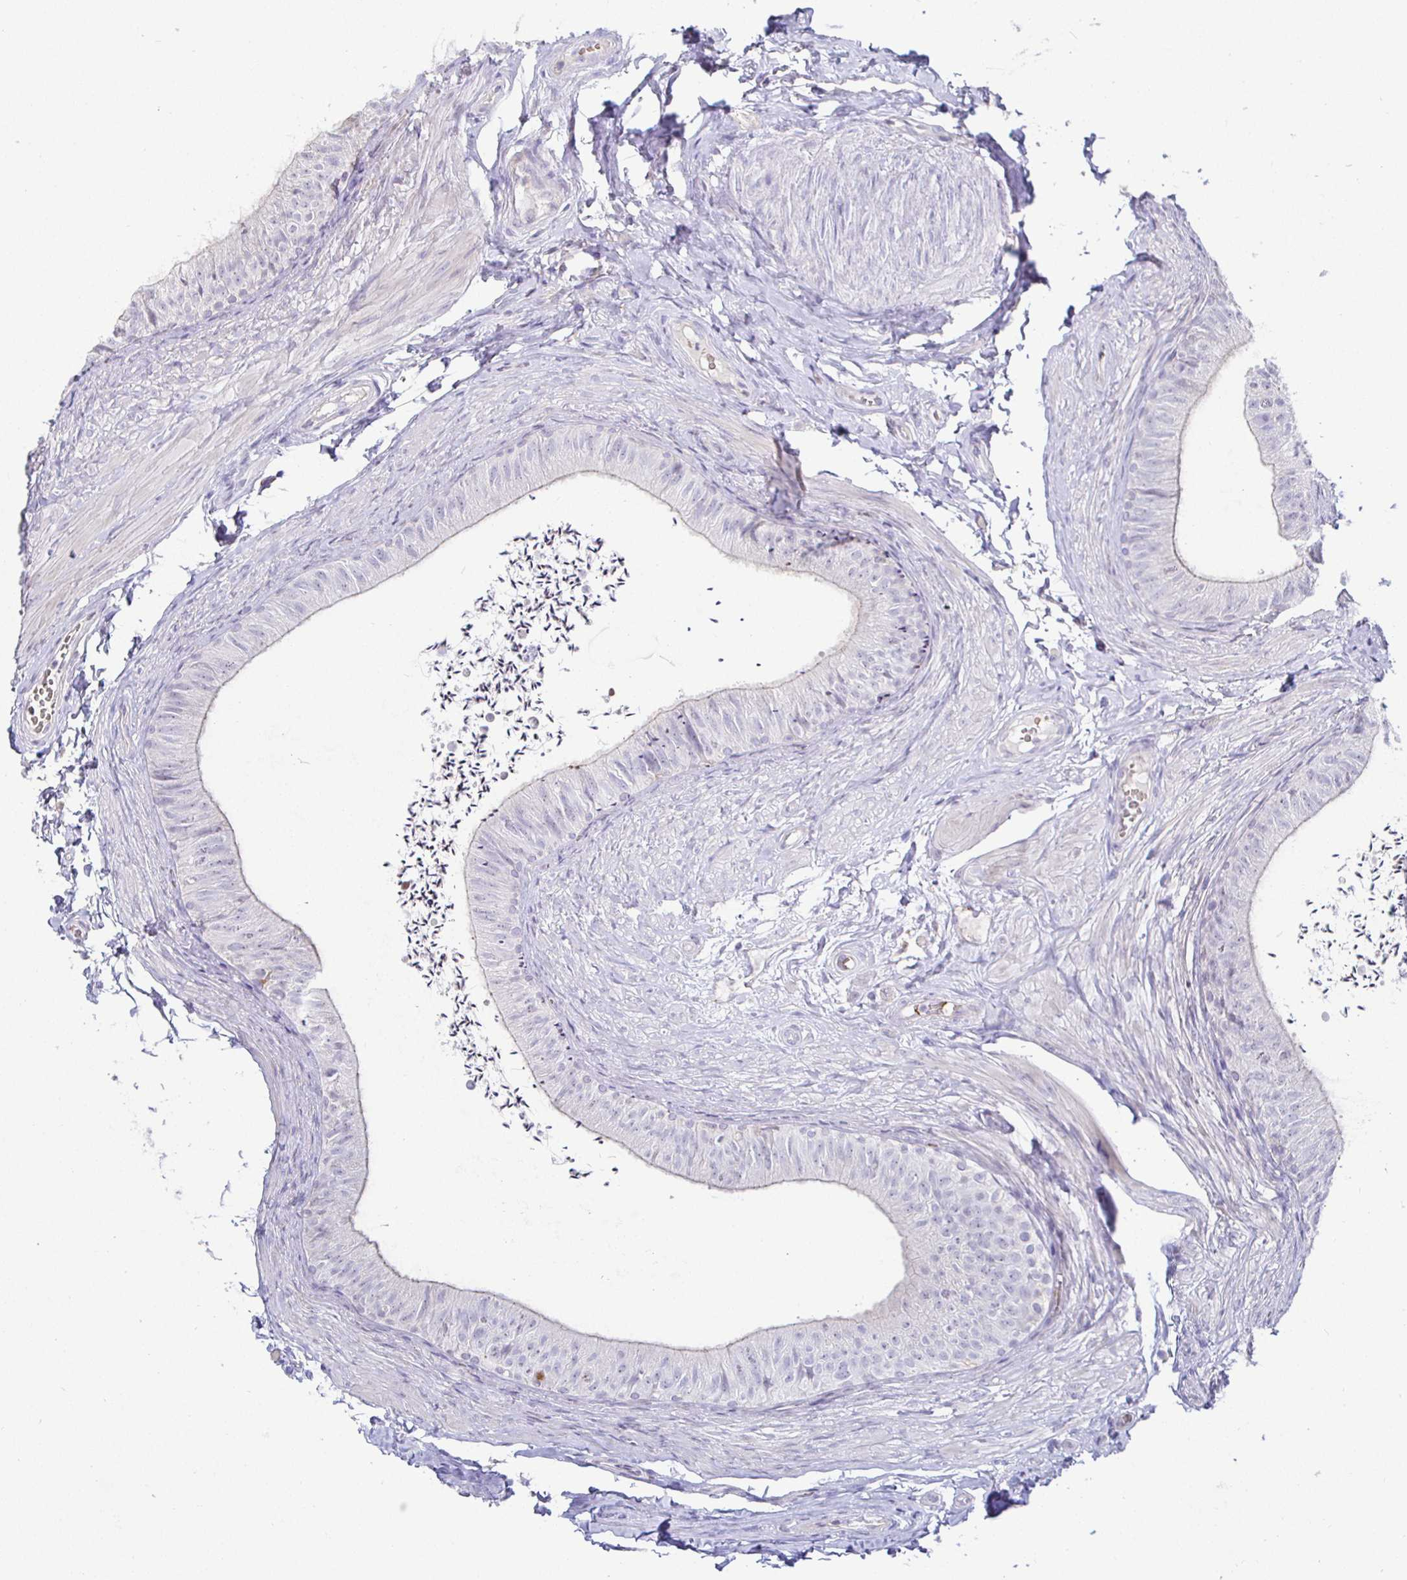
{"staining": {"intensity": "negative", "quantity": "none", "location": "none"}, "tissue": "epididymis", "cell_type": "Glandular cells", "image_type": "normal", "snomed": [{"axis": "morphology", "description": "Normal tissue, NOS"}, {"axis": "topography", "description": "Epididymis, spermatic cord, NOS"}, {"axis": "topography", "description": "Epididymis"}, {"axis": "topography", "description": "Peripheral nerve tissue"}], "caption": "An IHC image of unremarkable epididymis is shown. There is no staining in glandular cells of epididymis.", "gene": "SIRPA", "patient": {"sex": "male", "age": 29}}